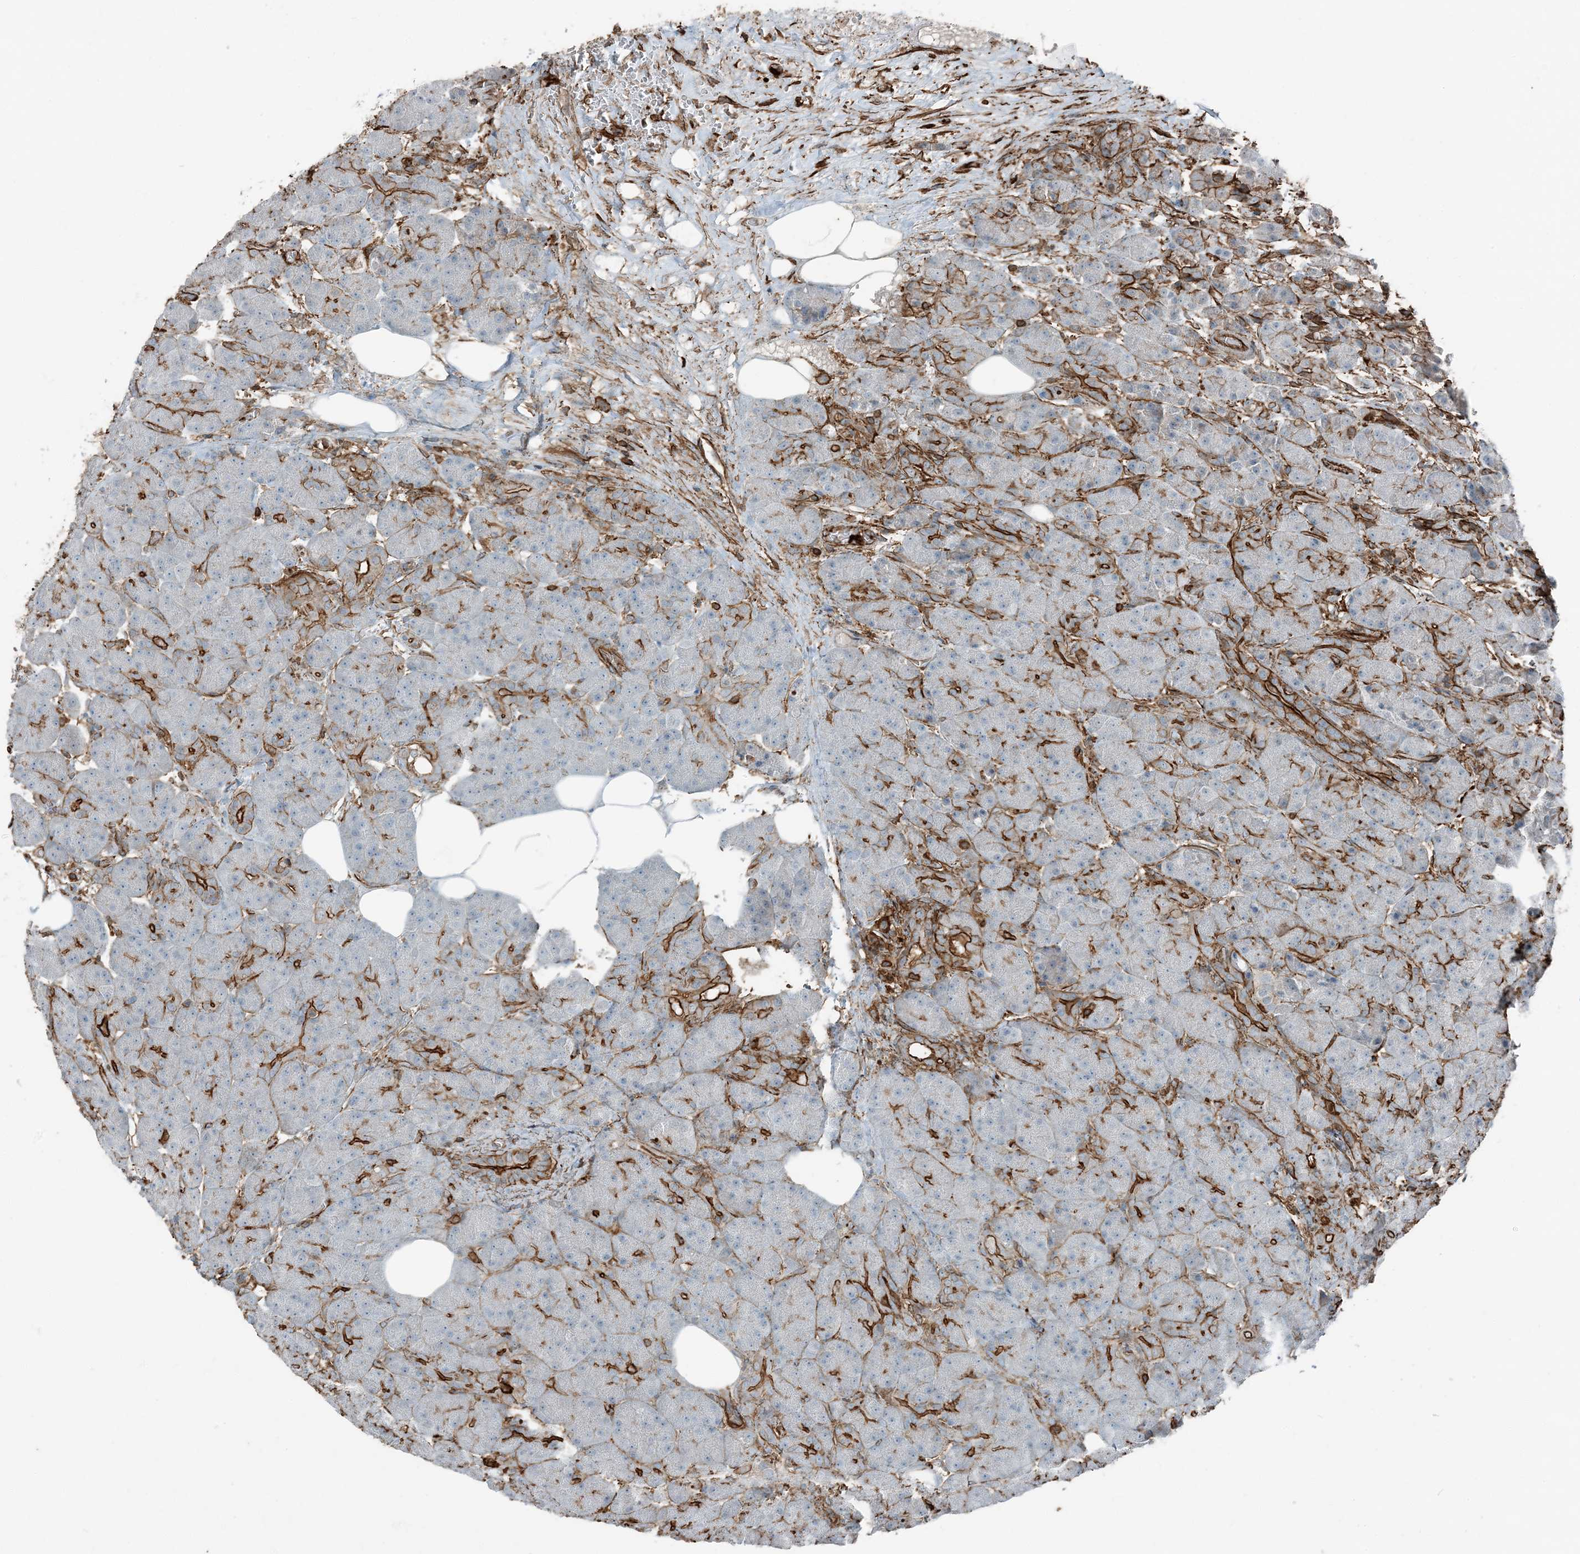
{"staining": {"intensity": "strong", "quantity": "<25%", "location": "cytoplasmic/membranous"}, "tissue": "pancreas", "cell_type": "Exocrine glandular cells", "image_type": "normal", "snomed": [{"axis": "morphology", "description": "Normal tissue, NOS"}, {"axis": "topography", "description": "Pancreas"}], "caption": "Immunohistochemical staining of unremarkable pancreas displays medium levels of strong cytoplasmic/membranous expression in approximately <25% of exocrine glandular cells.", "gene": "APOBEC3C", "patient": {"sex": "male", "age": 63}}